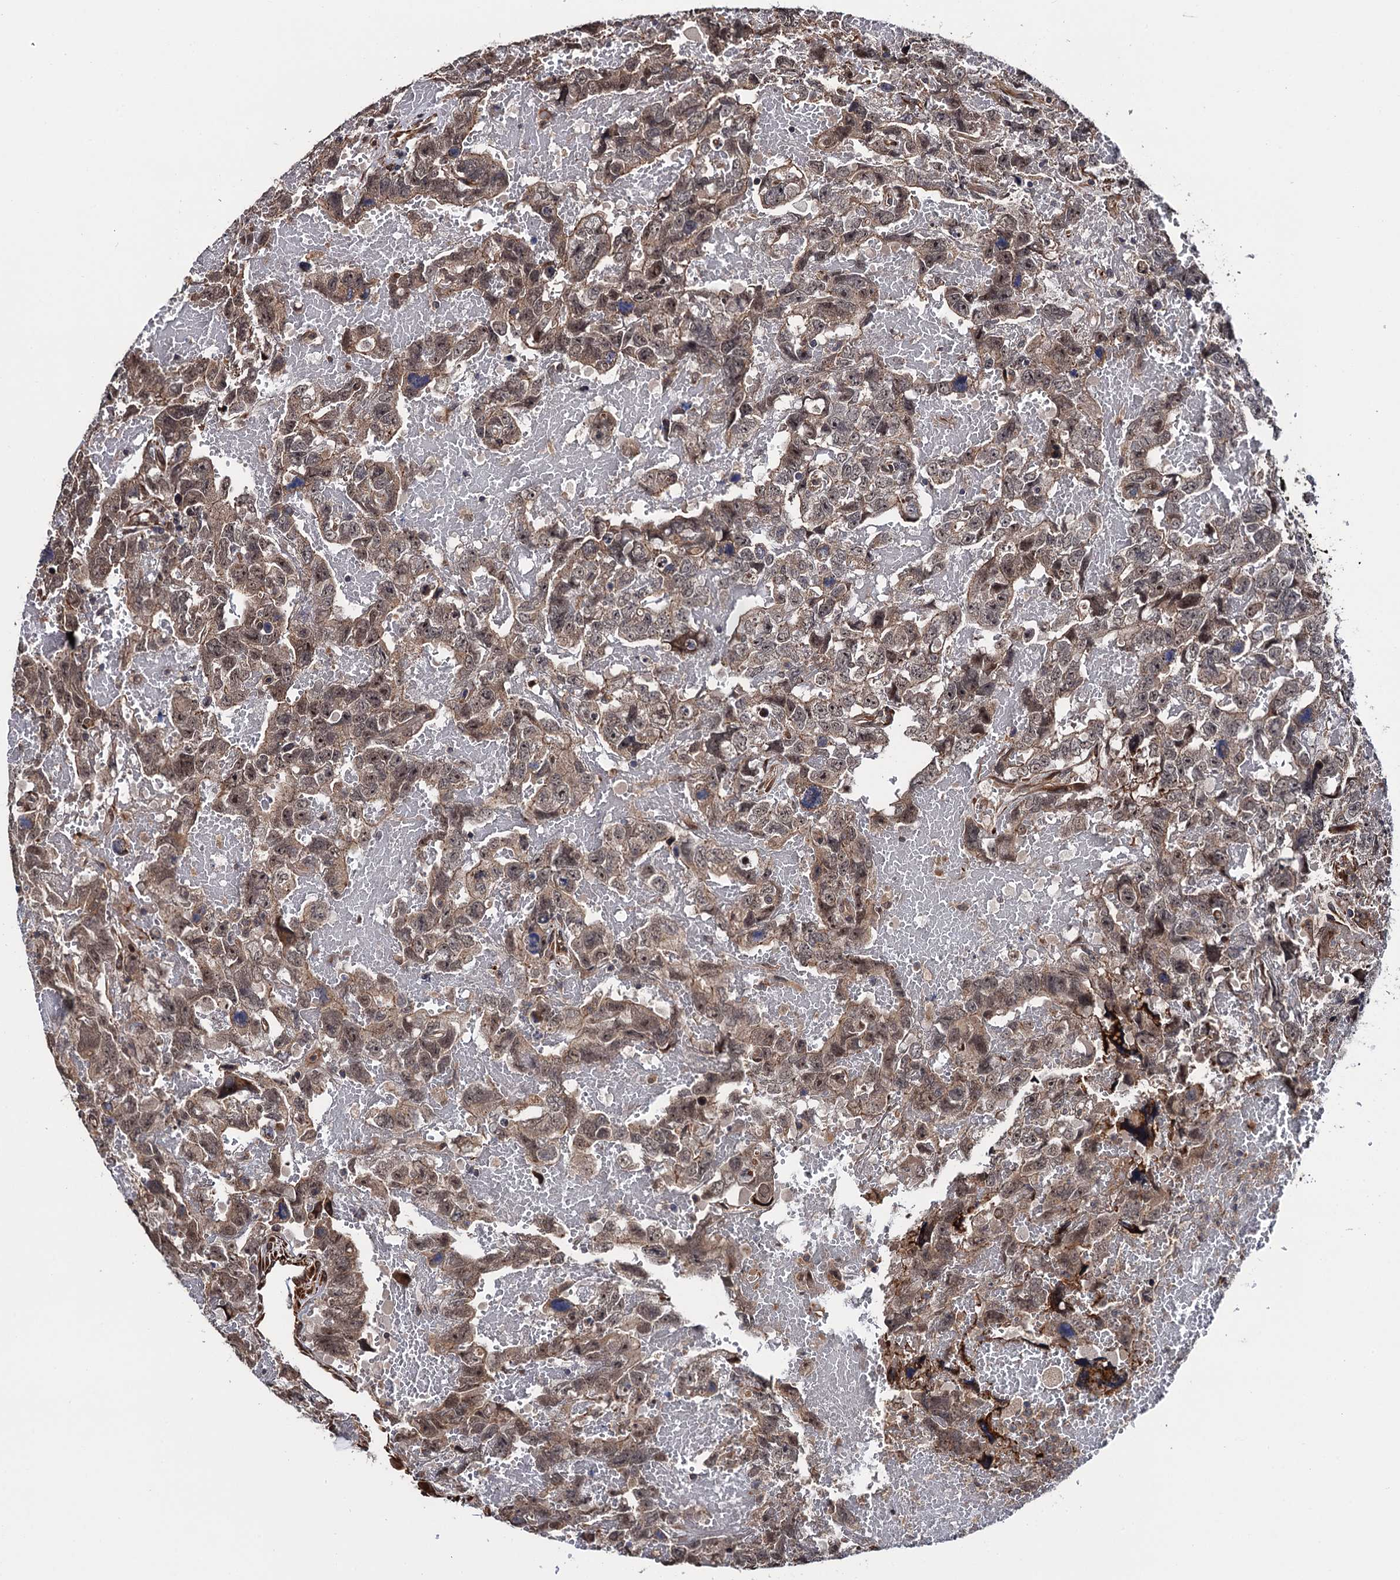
{"staining": {"intensity": "weak", "quantity": ">75%", "location": "cytoplasmic/membranous,nuclear"}, "tissue": "testis cancer", "cell_type": "Tumor cells", "image_type": "cancer", "snomed": [{"axis": "morphology", "description": "Carcinoma, Embryonal, NOS"}, {"axis": "topography", "description": "Testis"}], "caption": "Protein staining of embryonal carcinoma (testis) tissue shows weak cytoplasmic/membranous and nuclear positivity in approximately >75% of tumor cells.", "gene": "FSIP1", "patient": {"sex": "male", "age": 45}}